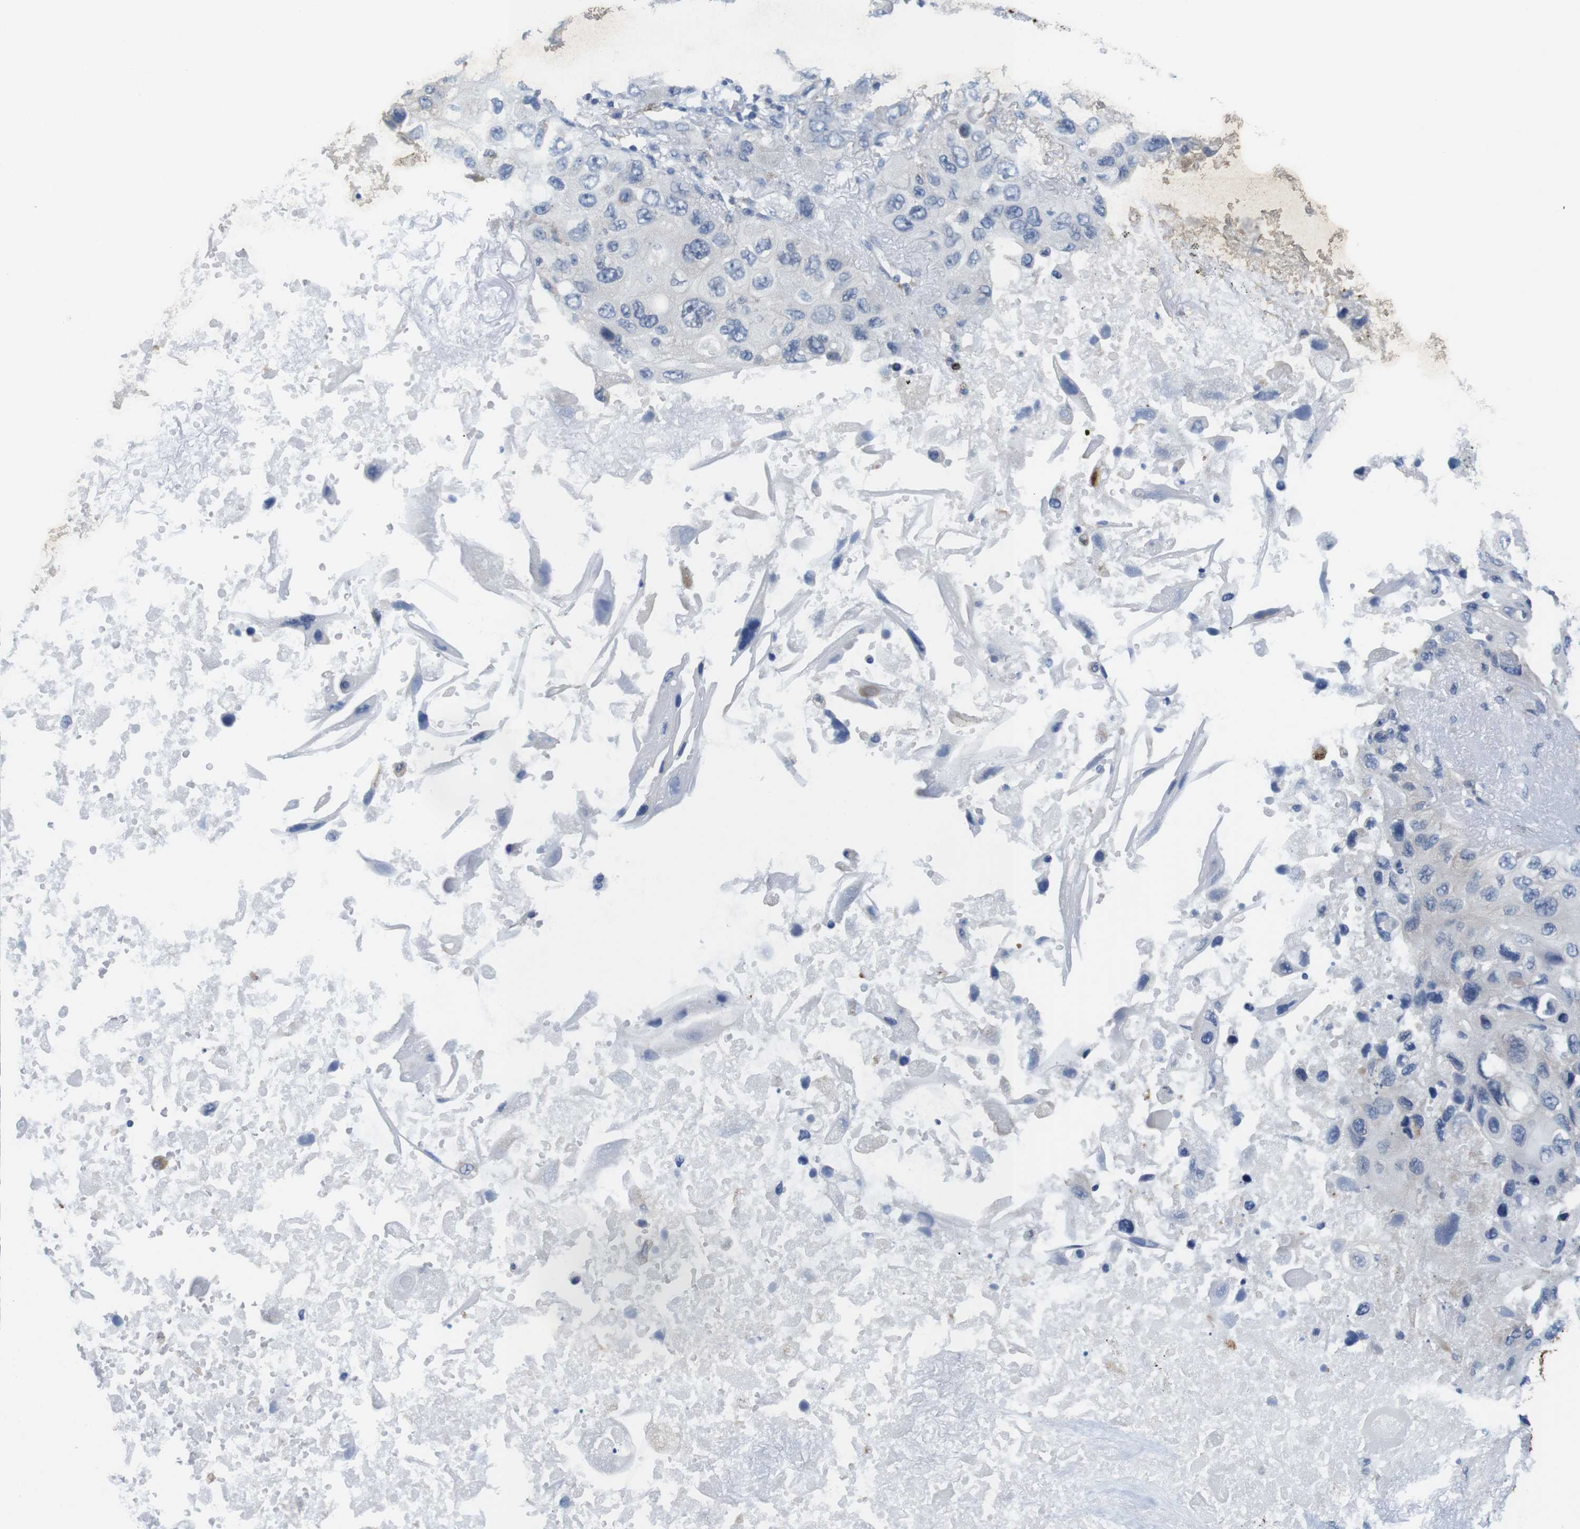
{"staining": {"intensity": "negative", "quantity": "none", "location": "none"}, "tissue": "lung cancer", "cell_type": "Tumor cells", "image_type": "cancer", "snomed": [{"axis": "morphology", "description": "Squamous cell carcinoma, NOS"}, {"axis": "topography", "description": "Lung"}], "caption": "Immunohistochemical staining of lung squamous cell carcinoma shows no significant expression in tumor cells.", "gene": "CNGA2", "patient": {"sex": "female", "age": 73}}